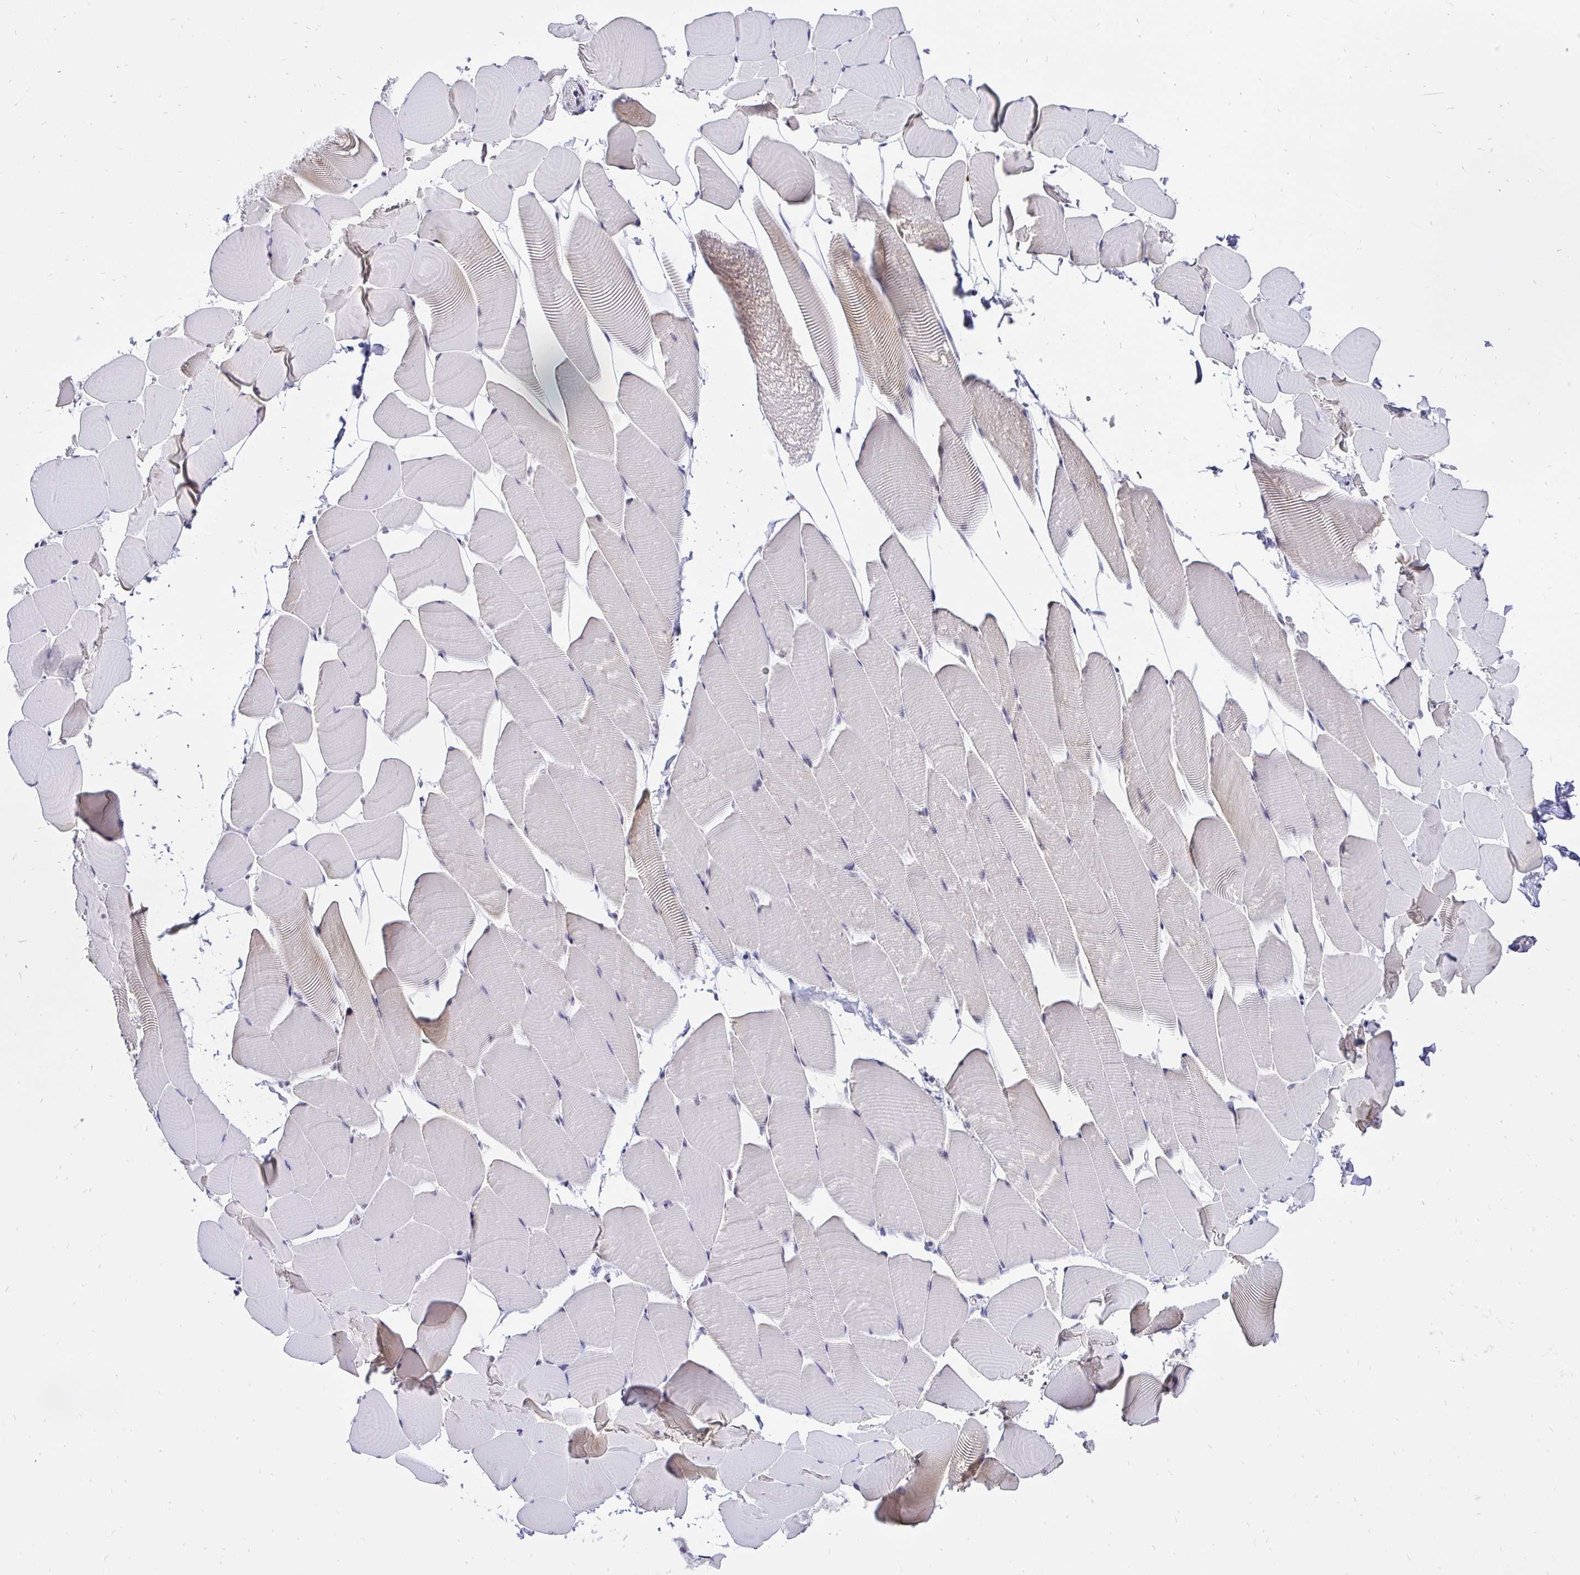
{"staining": {"intensity": "weak", "quantity": "<25%", "location": "cytoplasmic/membranous"}, "tissue": "skeletal muscle", "cell_type": "Myocytes", "image_type": "normal", "snomed": [{"axis": "morphology", "description": "Normal tissue, NOS"}, {"axis": "topography", "description": "Skeletal muscle"}], "caption": "Immunohistochemistry (IHC) histopathology image of normal skeletal muscle: skeletal muscle stained with DAB demonstrates no significant protein staining in myocytes.", "gene": "ZNF860", "patient": {"sex": "male", "age": 25}}